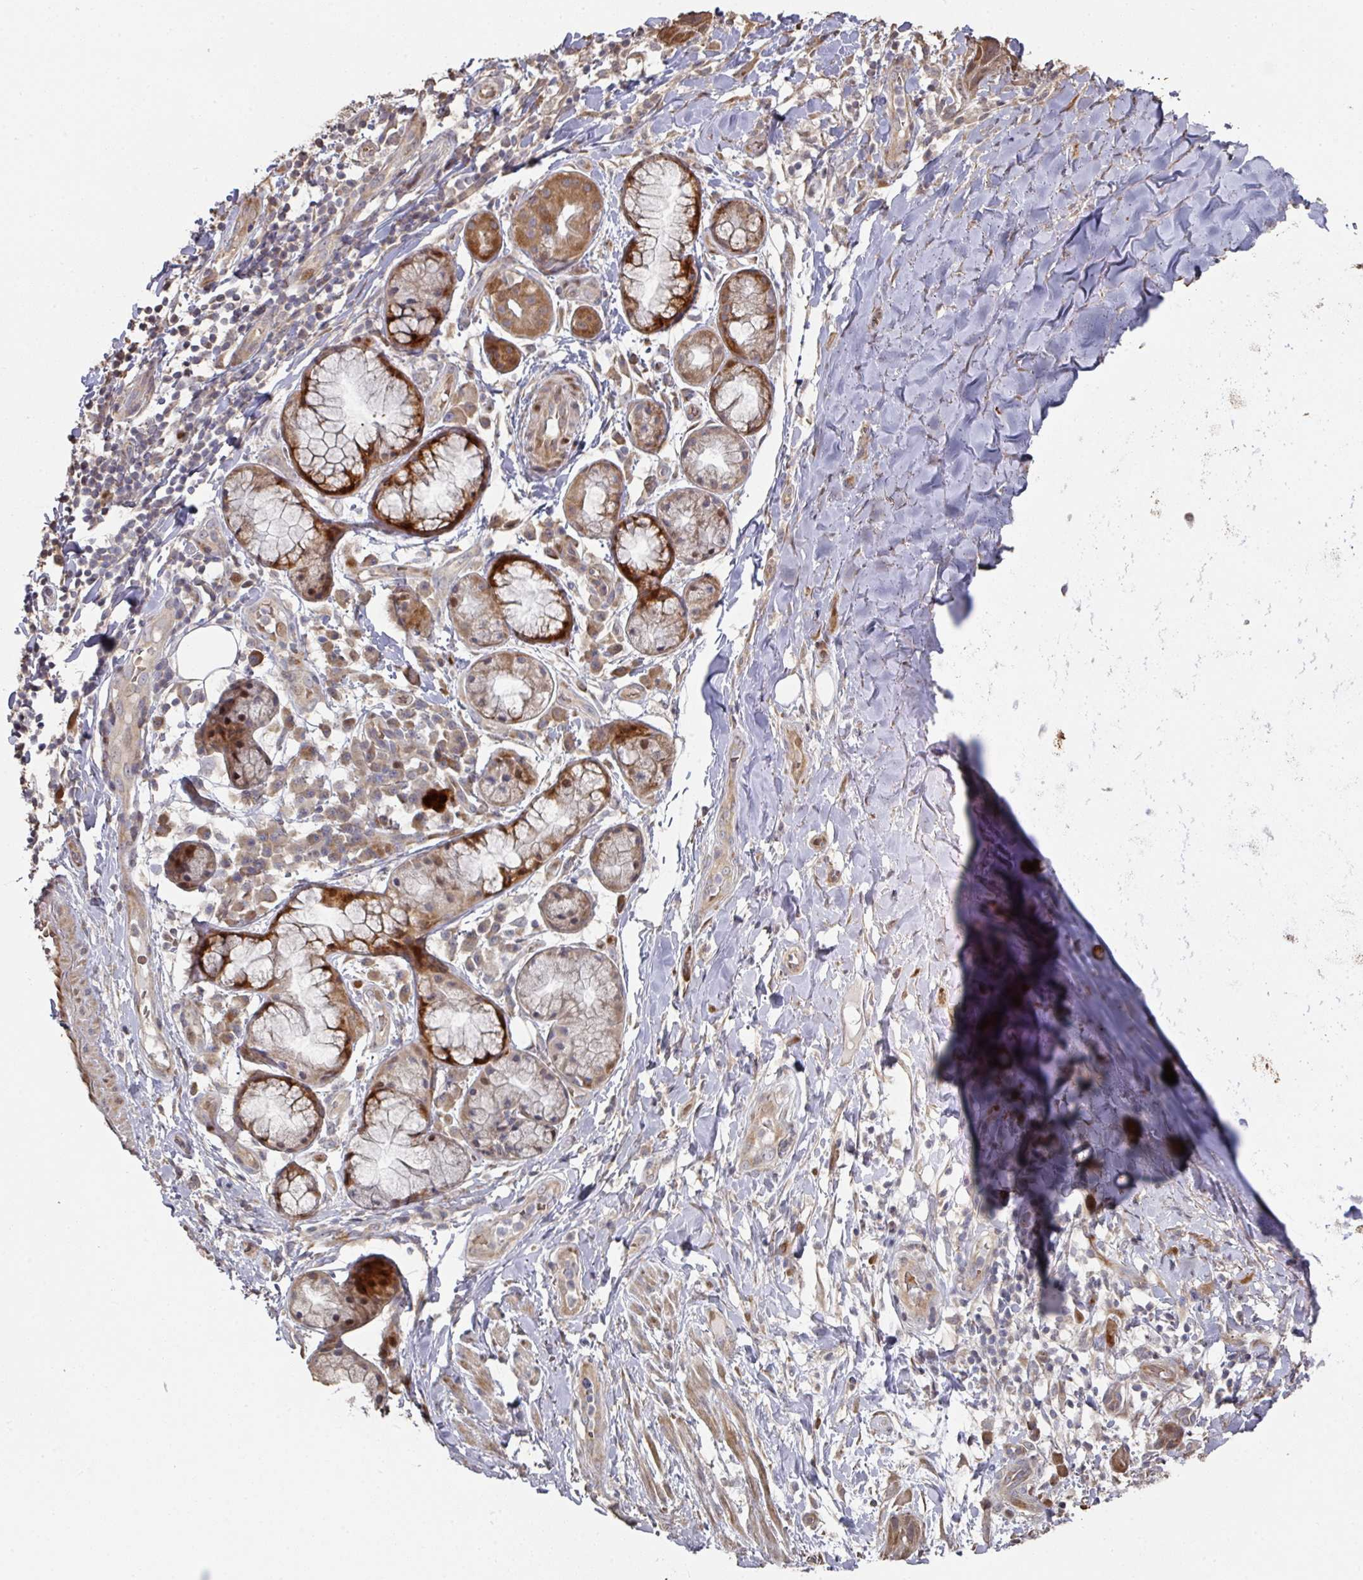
{"staining": {"intensity": "moderate", "quantity": ">75%", "location": "cytoplasmic/membranous"}, "tissue": "soft tissue", "cell_type": "Fibroblasts", "image_type": "normal", "snomed": [{"axis": "morphology", "description": "Normal tissue, NOS"}, {"axis": "morphology", "description": "Squamous cell carcinoma, NOS"}, {"axis": "topography", "description": "Bronchus"}, {"axis": "topography", "description": "Lung"}], "caption": "Protein staining of normal soft tissue reveals moderate cytoplasmic/membranous positivity in about >75% of fibroblasts.", "gene": "CA7", "patient": {"sex": "female", "age": 70}}